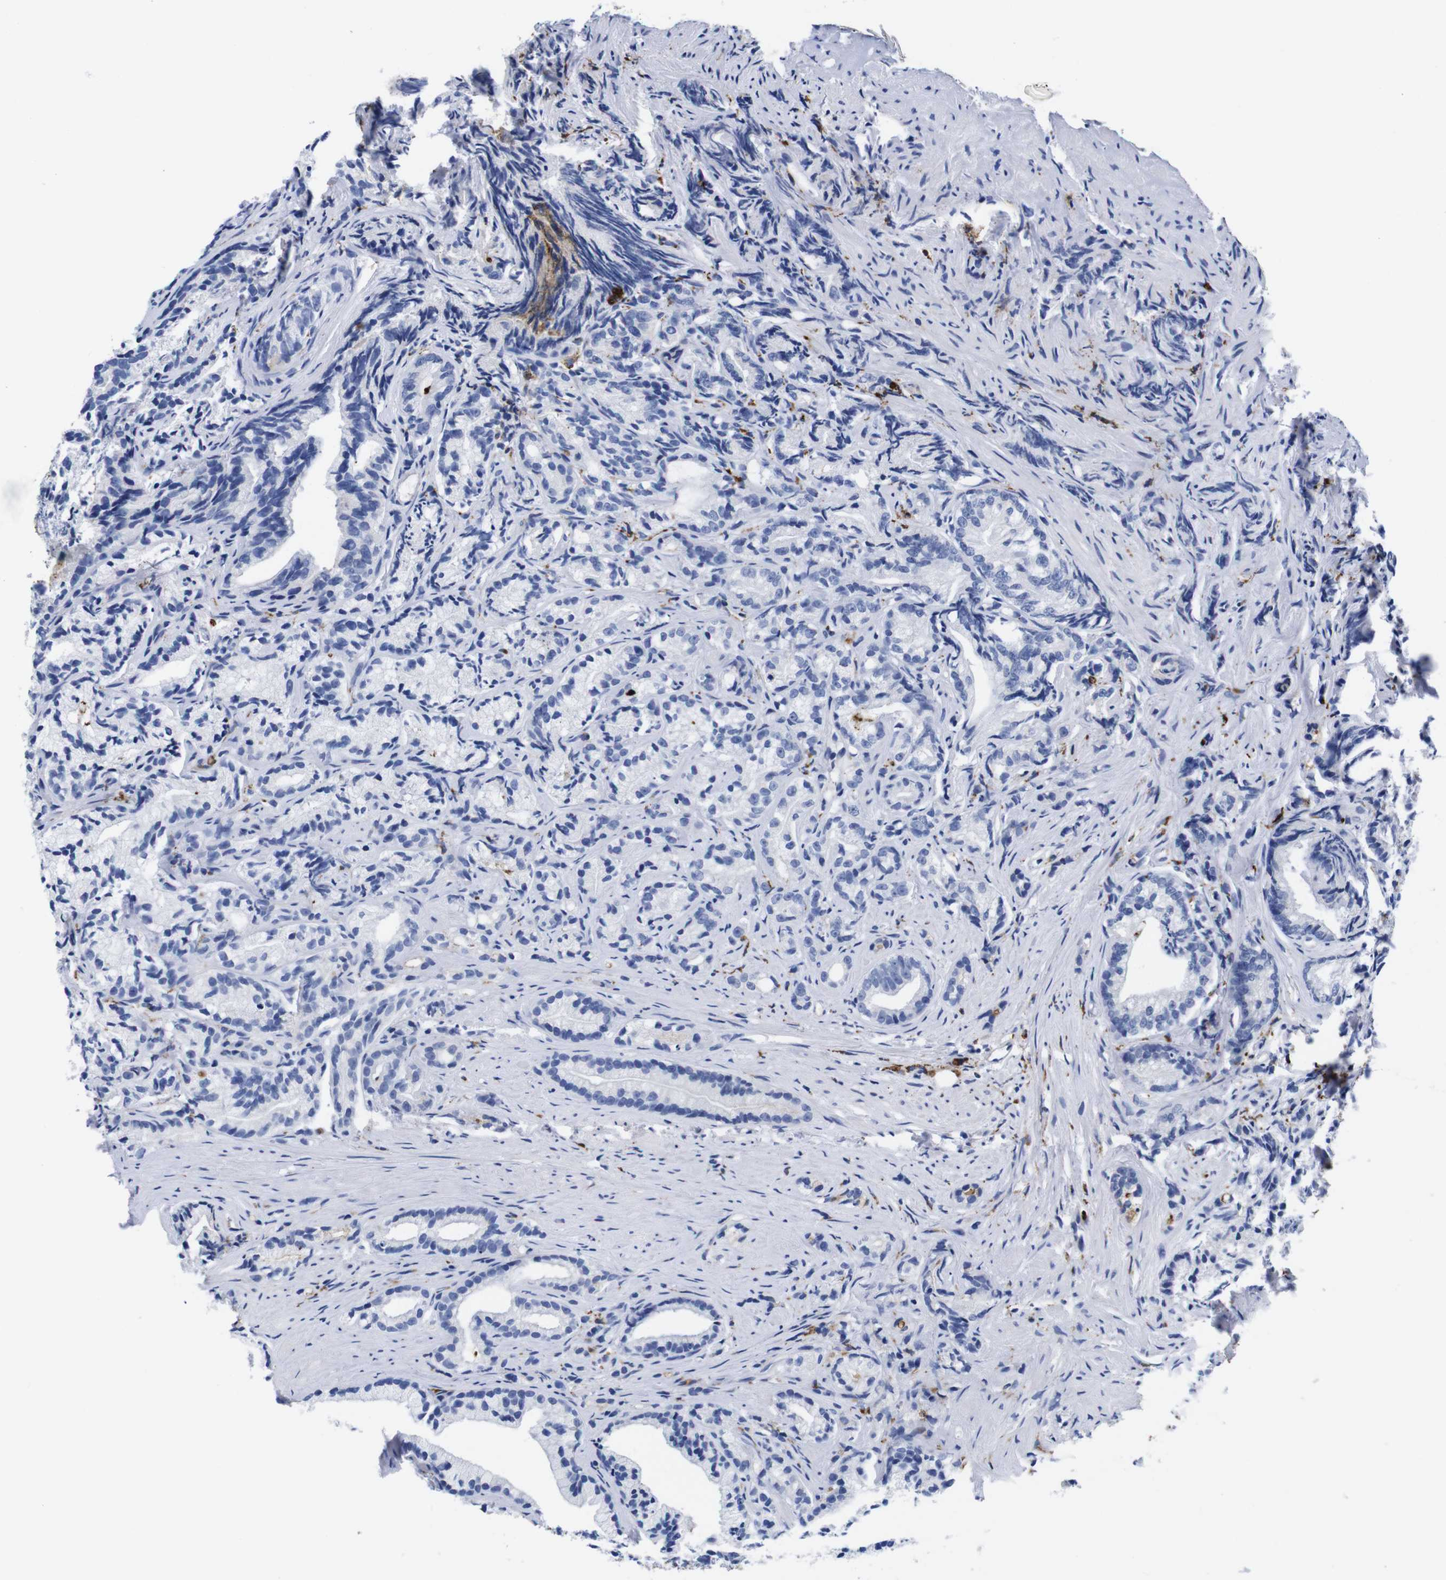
{"staining": {"intensity": "negative", "quantity": "none", "location": "none"}, "tissue": "prostate cancer", "cell_type": "Tumor cells", "image_type": "cancer", "snomed": [{"axis": "morphology", "description": "Adenocarcinoma, Low grade"}, {"axis": "topography", "description": "Prostate"}], "caption": "Tumor cells show no significant positivity in prostate cancer (adenocarcinoma (low-grade)).", "gene": "HLA-DMB", "patient": {"sex": "male", "age": 89}}